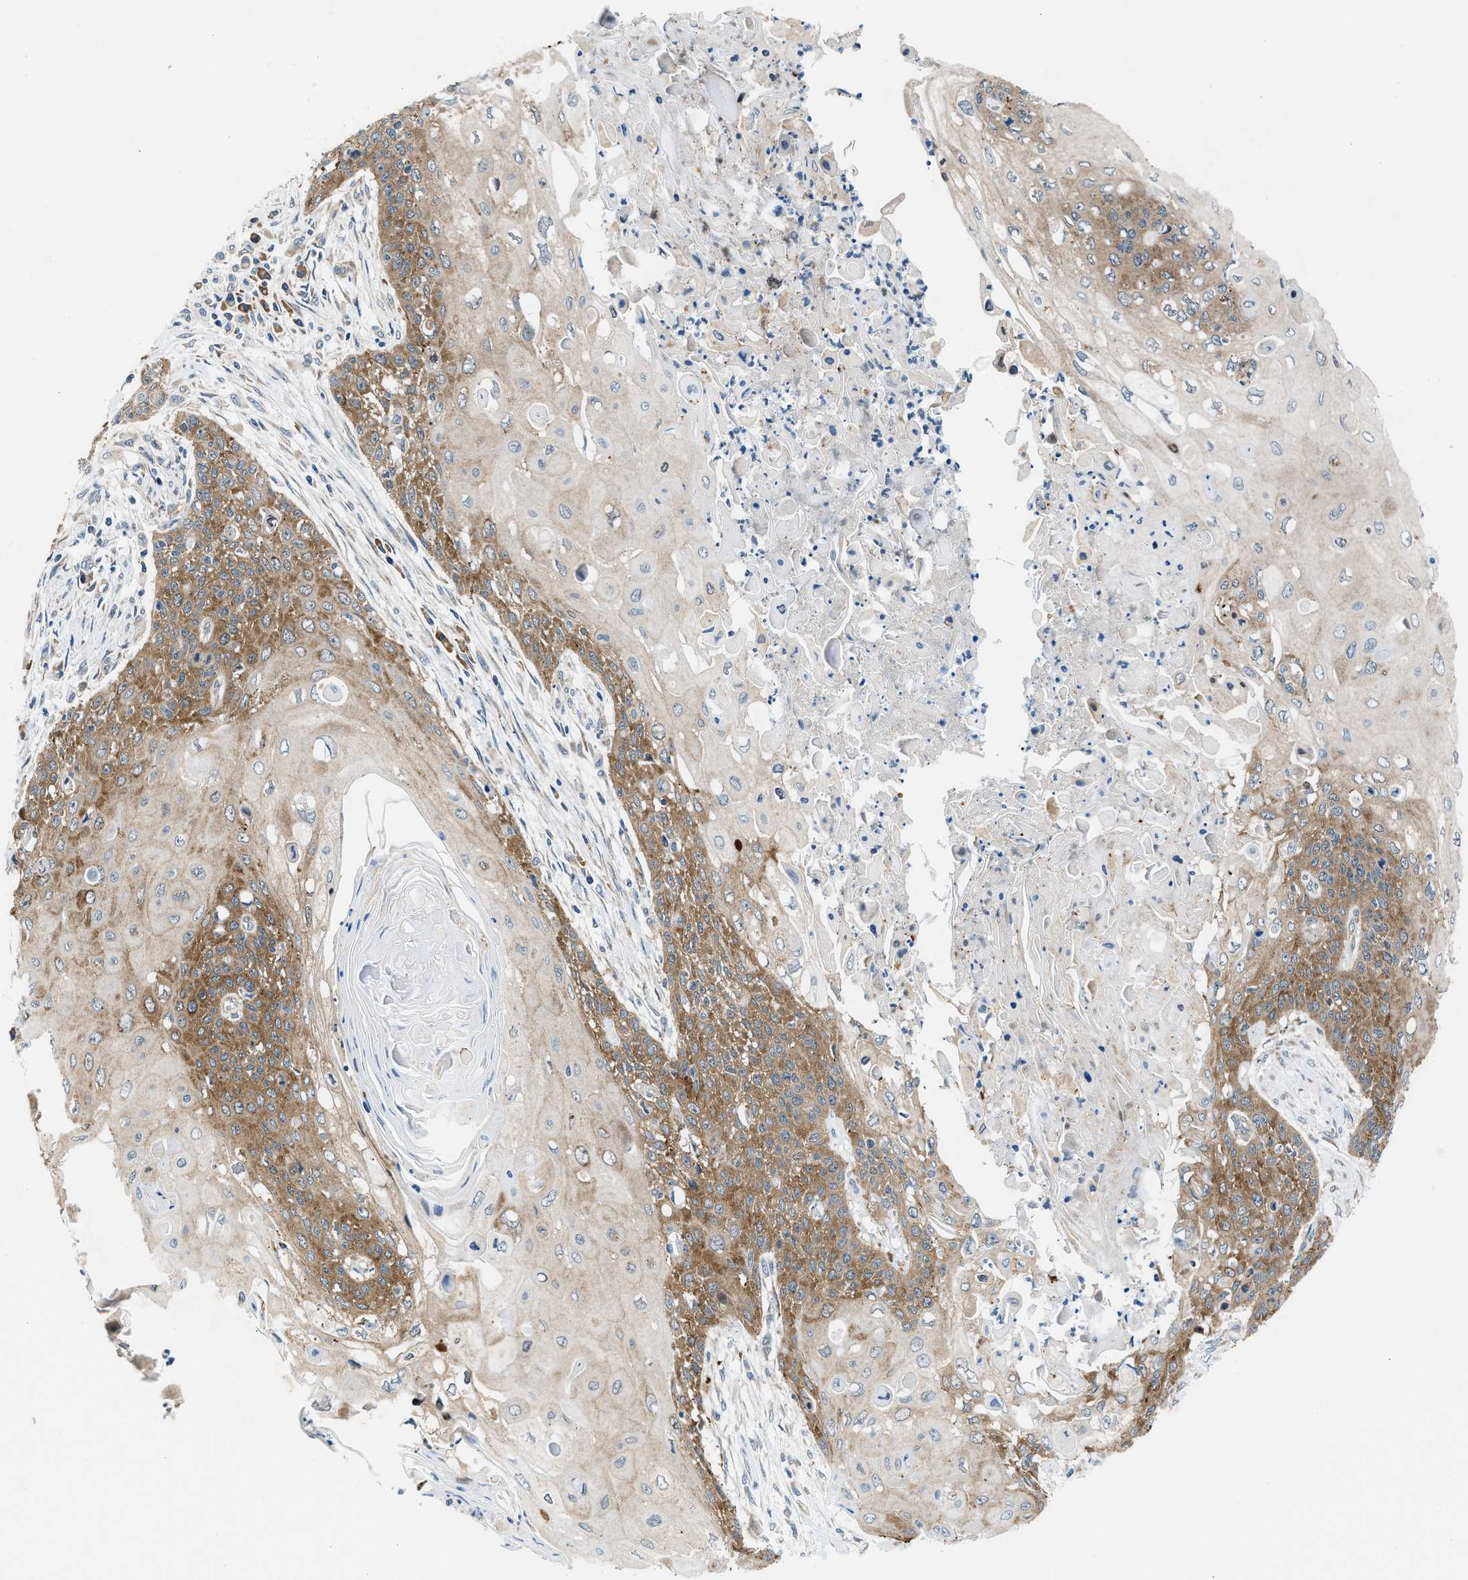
{"staining": {"intensity": "moderate", "quantity": ">75%", "location": "cytoplasmic/membranous"}, "tissue": "cervical cancer", "cell_type": "Tumor cells", "image_type": "cancer", "snomed": [{"axis": "morphology", "description": "Squamous cell carcinoma, NOS"}, {"axis": "topography", "description": "Cervix"}], "caption": "Immunohistochemistry (IHC) micrograph of neoplastic tissue: cervical cancer (squamous cell carcinoma) stained using immunohistochemistry shows medium levels of moderate protein expression localized specifically in the cytoplasmic/membranous of tumor cells, appearing as a cytoplasmic/membranous brown color.", "gene": "PA2G4", "patient": {"sex": "female", "age": 39}}